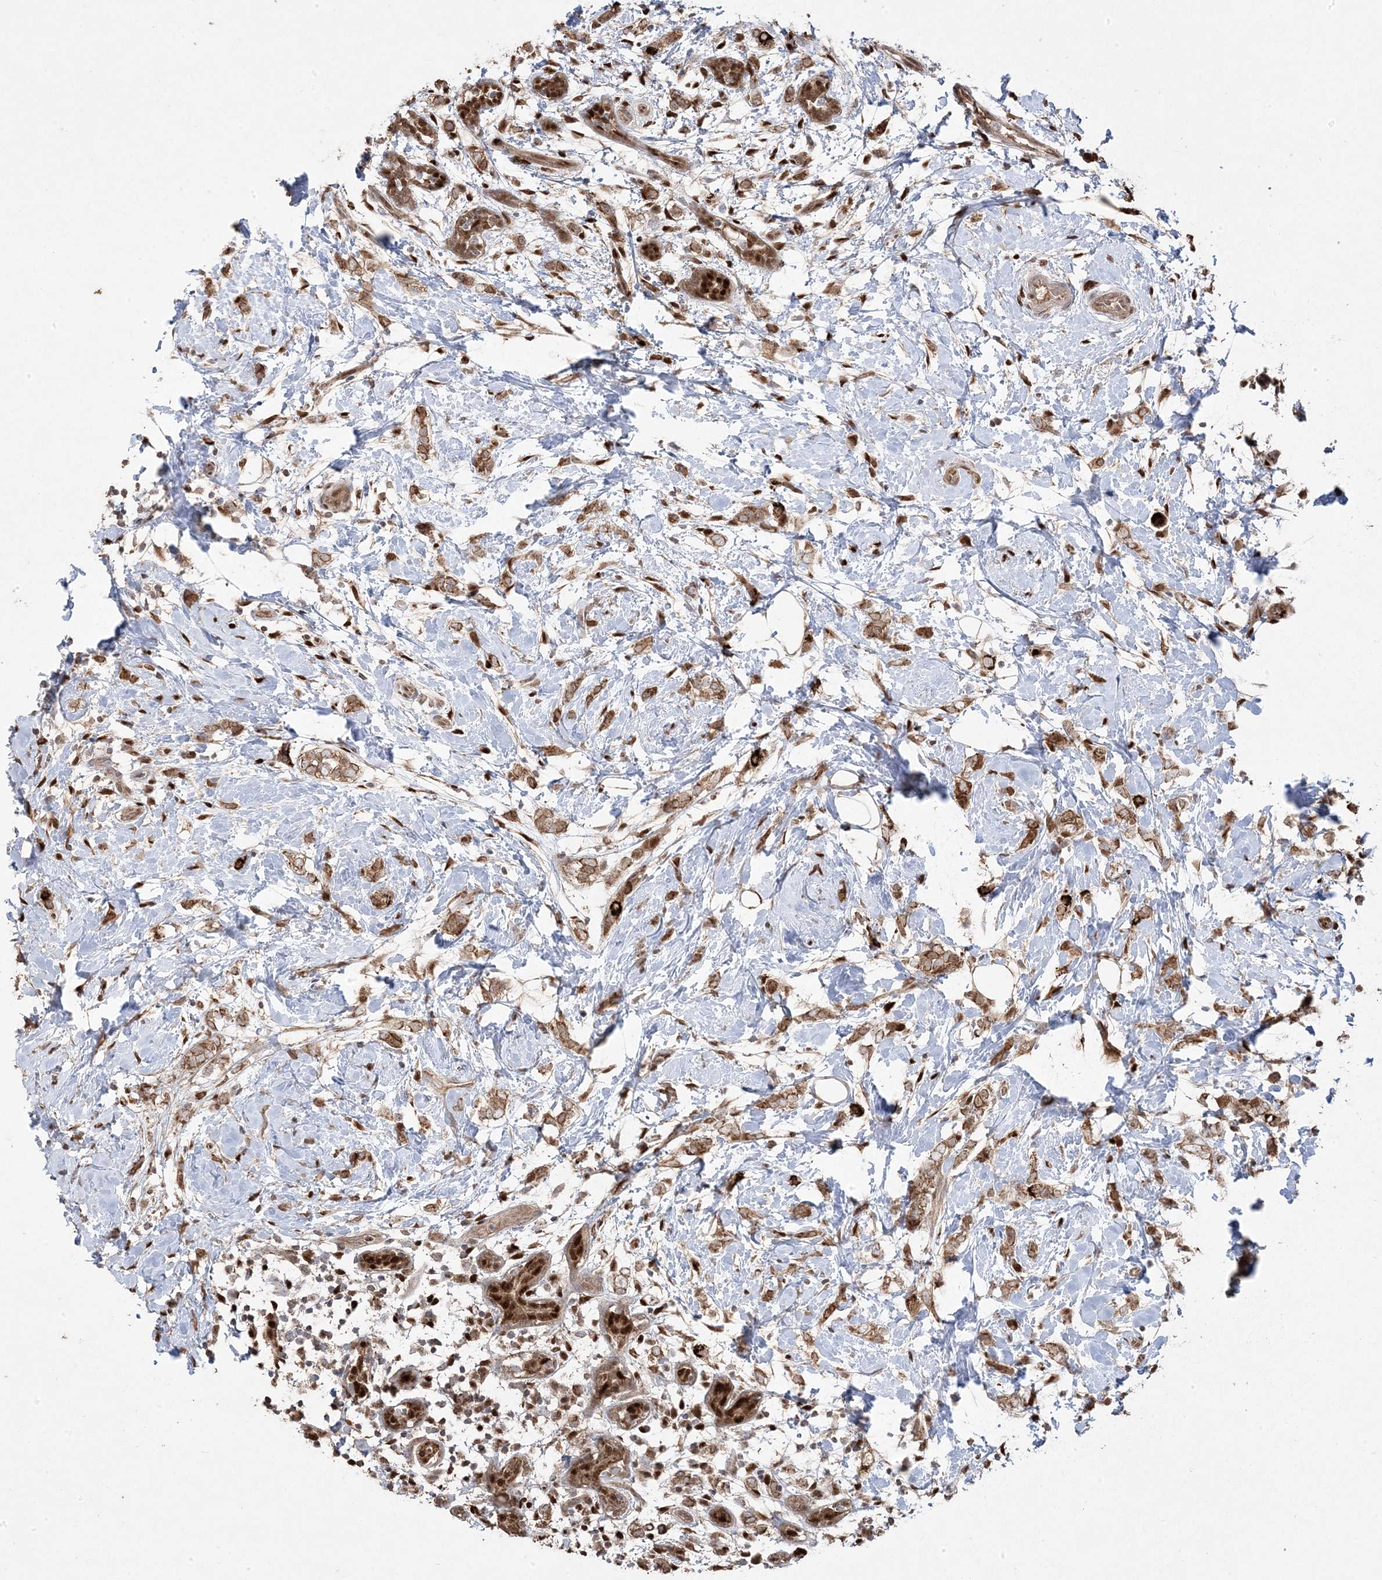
{"staining": {"intensity": "moderate", "quantity": ">75%", "location": "cytoplasmic/membranous"}, "tissue": "breast cancer", "cell_type": "Tumor cells", "image_type": "cancer", "snomed": [{"axis": "morphology", "description": "Normal tissue, NOS"}, {"axis": "morphology", "description": "Lobular carcinoma"}, {"axis": "topography", "description": "Breast"}], "caption": "The photomicrograph reveals a brown stain indicating the presence of a protein in the cytoplasmic/membranous of tumor cells in breast lobular carcinoma.", "gene": "PPOX", "patient": {"sex": "female", "age": 47}}